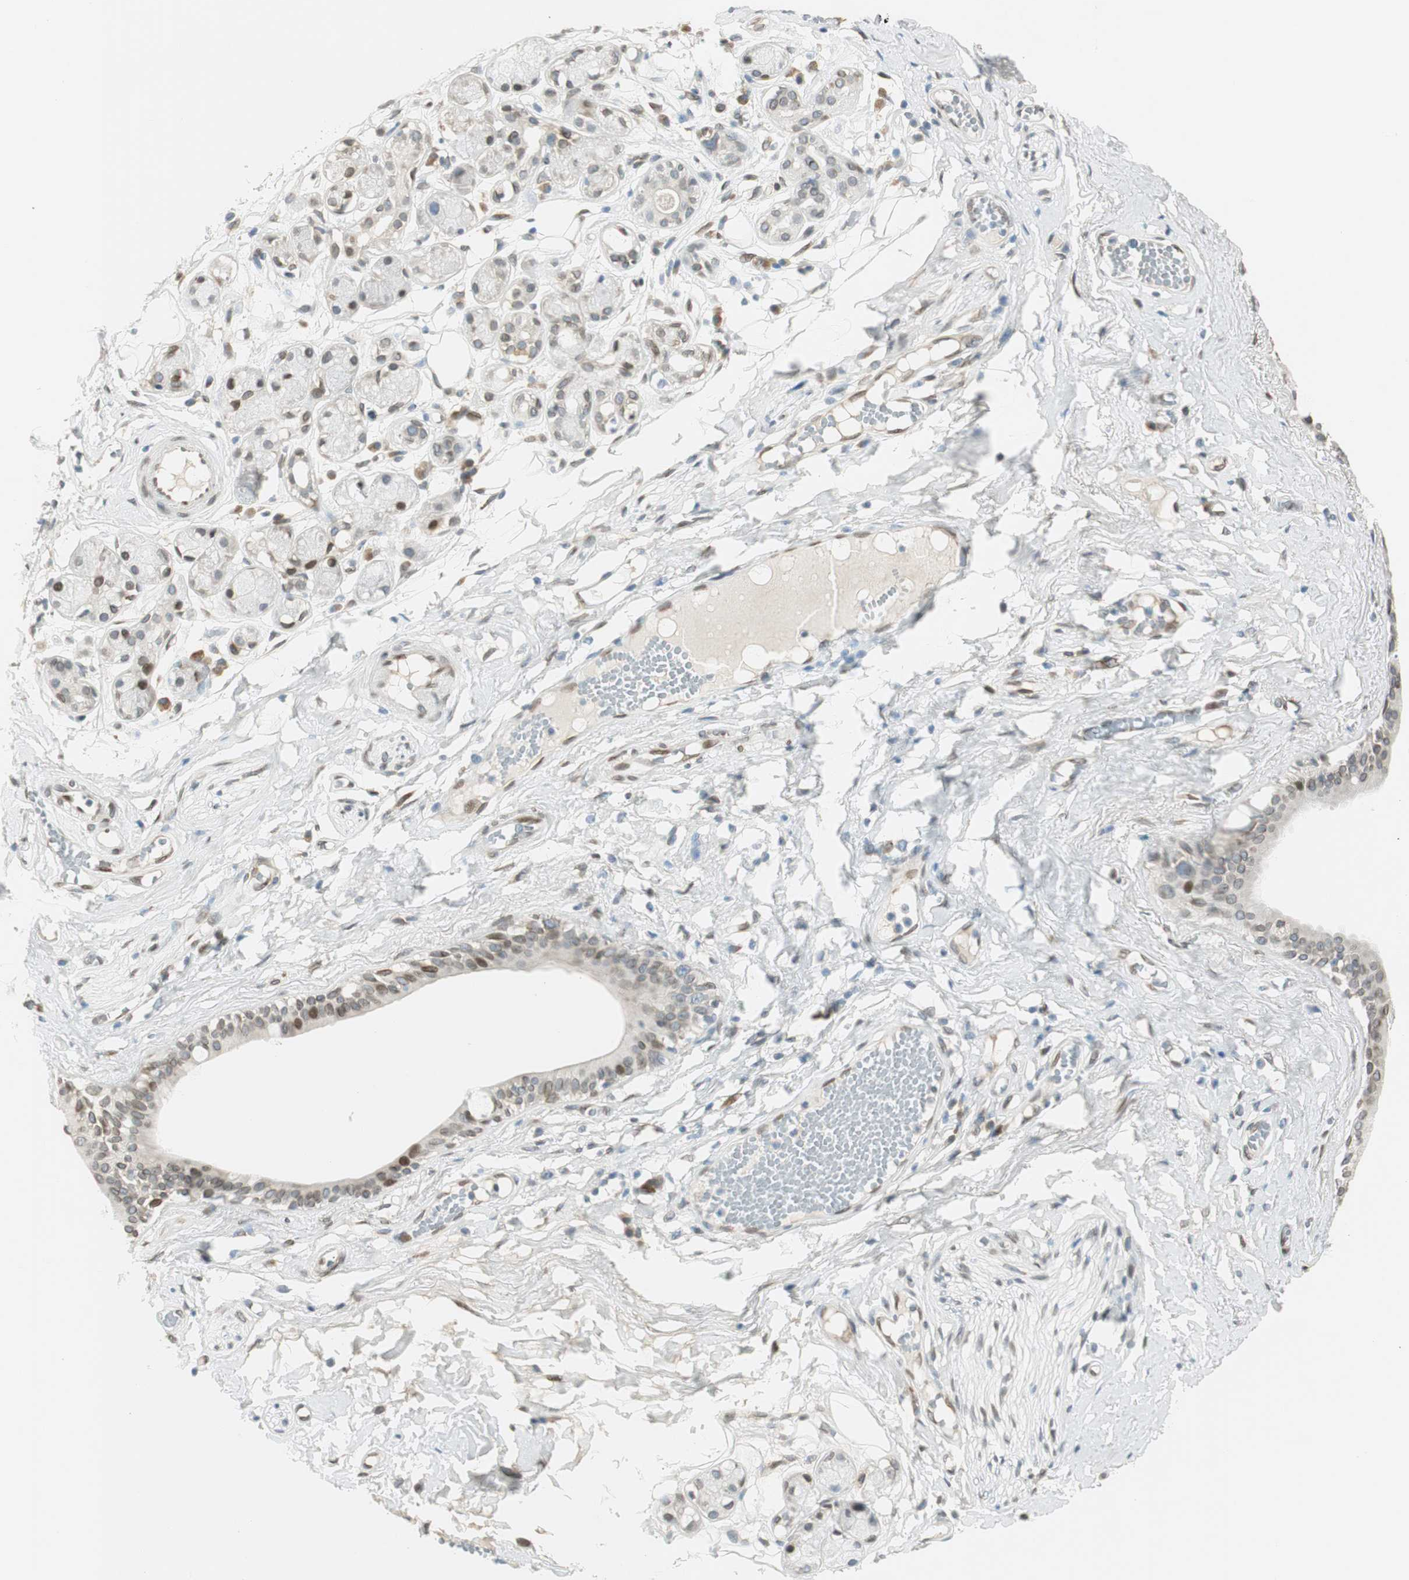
{"staining": {"intensity": "weak", "quantity": ">75%", "location": "nuclear"}, "tissue": "adipose tissue", "cell_type": "Adipocytes", "image_type": "normal", "snomed": [{"axis": "morphology", "description": "Normal tissue, NOS"}, {"axis": "morphology", "description": "Inflammation, NOS"}, {"axis": "topography", "description": "Vascular tissue"}, {"axis": "topography", "description": "Salivary gland"}], "caption": "An immunohistochemistry image of benign tissue is shown. Protein staining in brown labels weak nuclear positivity in adipose tissue within adipocytes. The protein of interest is shown in brown color, while the nuclei are stained blue.", "gene": "TMEM260", "patient": {"sex": "female", "age": 75}}